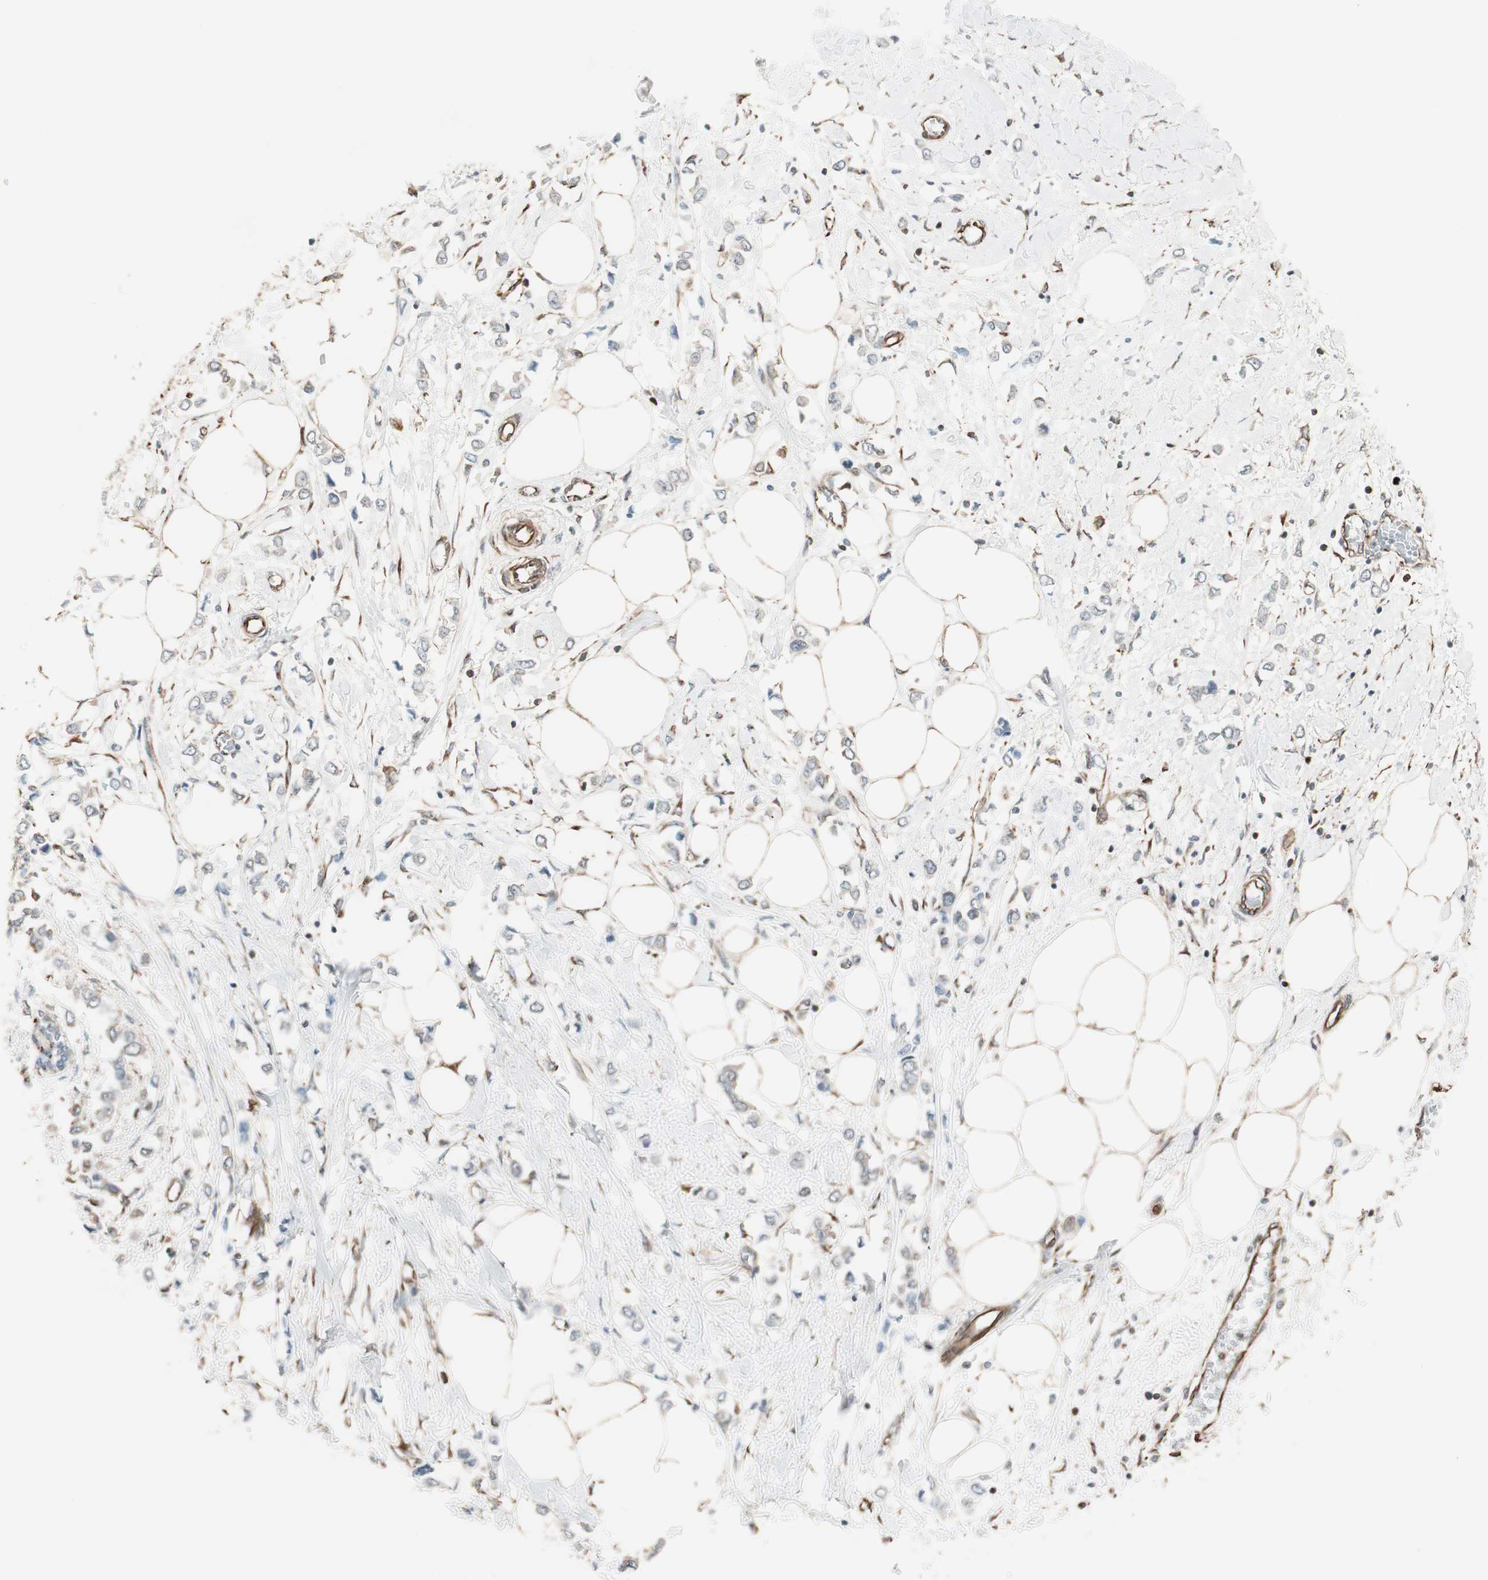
{"staining": {"intensity": "negative", "quantity": "none", "location": "none"}, "tissue": "breast cancer", "cell_type": "Tumor cells", "image_type": "cancer", "snomed": [{"axis": "morphology", "description": "Lobular carcinoma"}, {"axis": "topography", "description": "Breast"}], "caption": "The micrograph demonstrates no significant expression in tumor cells of breast lobular carcinoma. Nuclei are stained in blue.", "gene": "MAD2L2", "patient": {"sex": "female", "age": 51}}